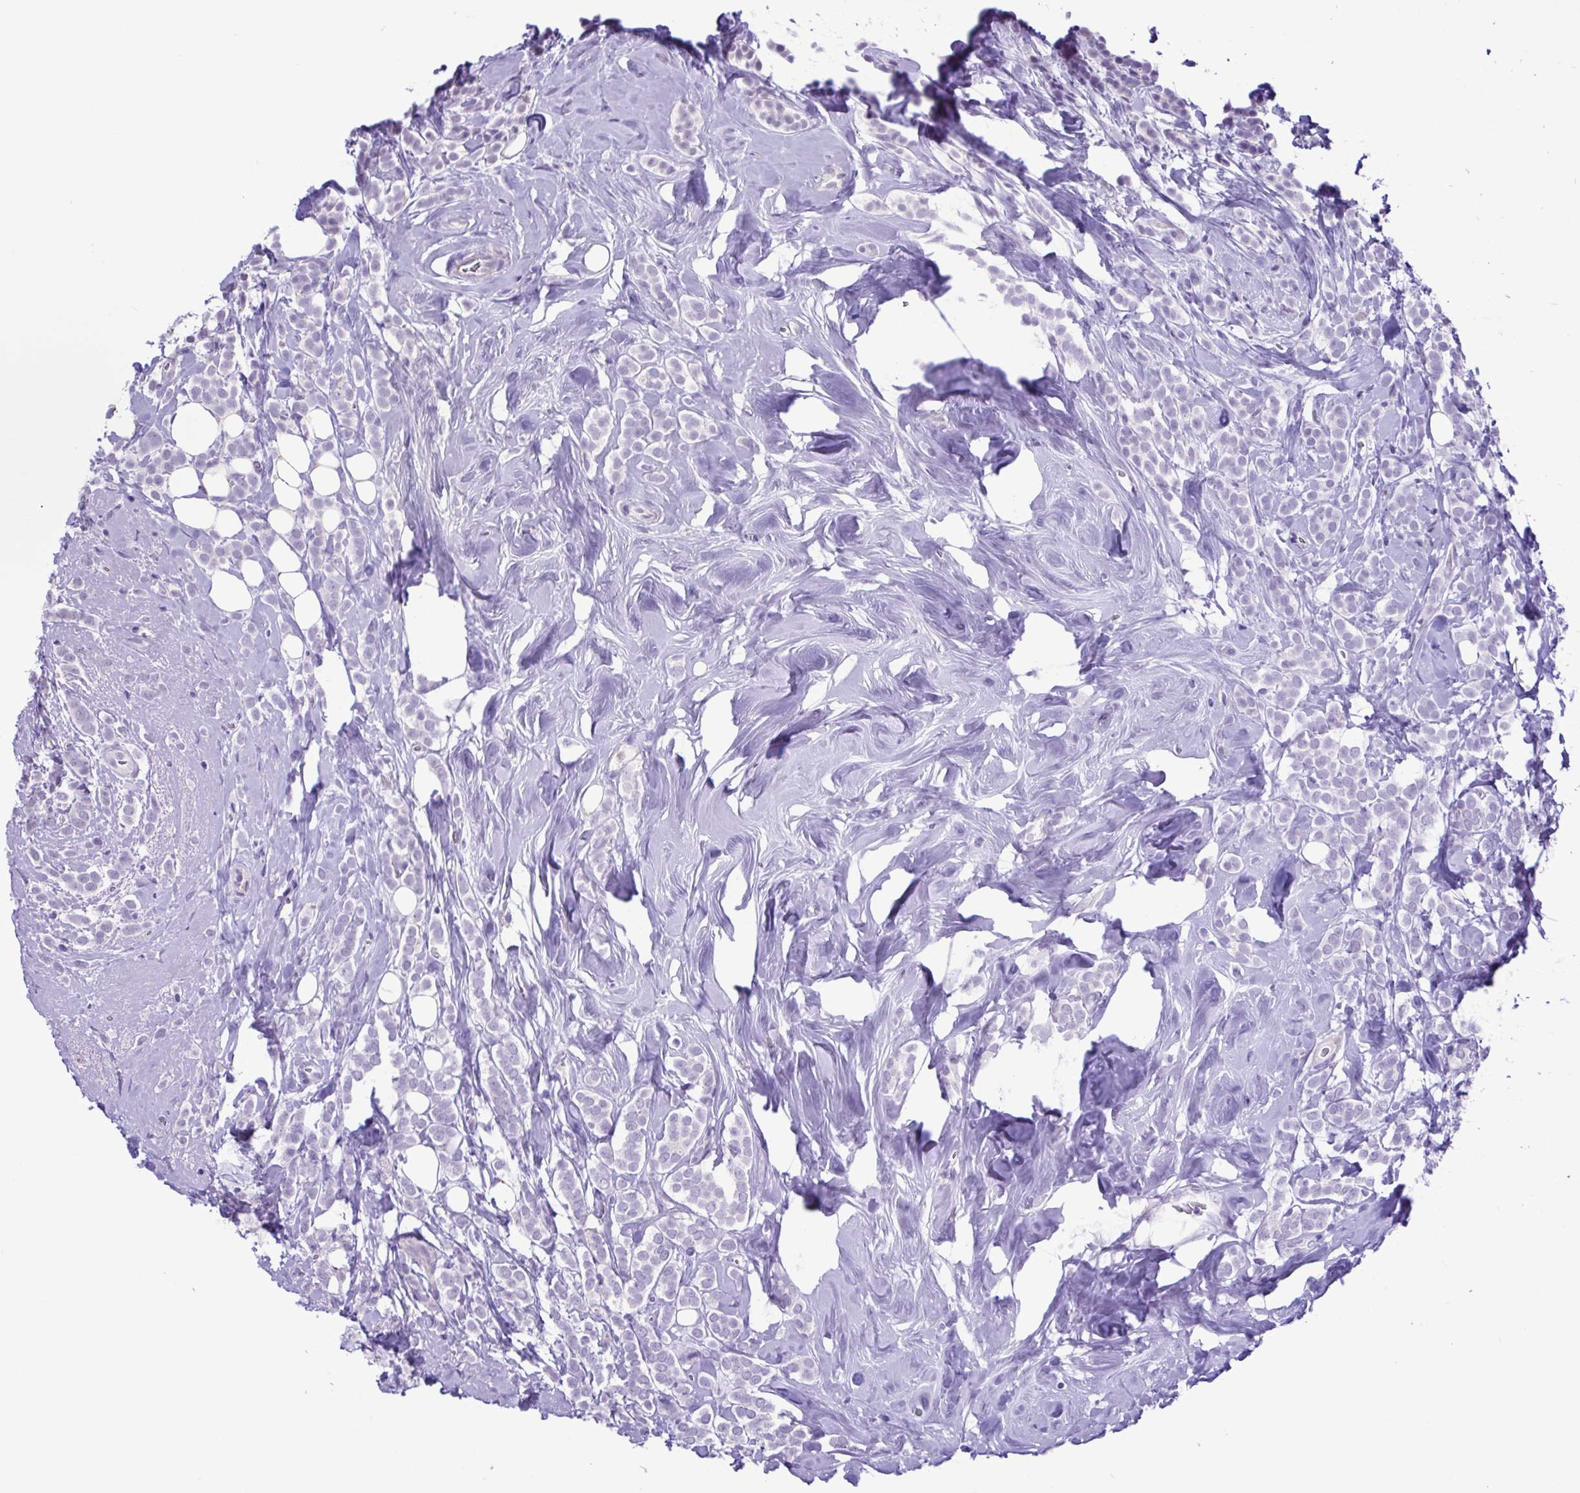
{"staining": {"intensity": "negative", "quantity": "none", "location": "none"}, "tissue": "breast cancer", "cell_type": "Tumor cells", "image_type": "cancer", "snomed": [{"axis": "morphology", "description": "Lobular carcinoma"}, {"axis": "topography", "description": "Breast"}], "caption": "Human breast cancer stained for a protein using IHC exhibits no expression in tumor cells.", "gene": "CBY2", "patient": {"sex": "female", "age": 49}}